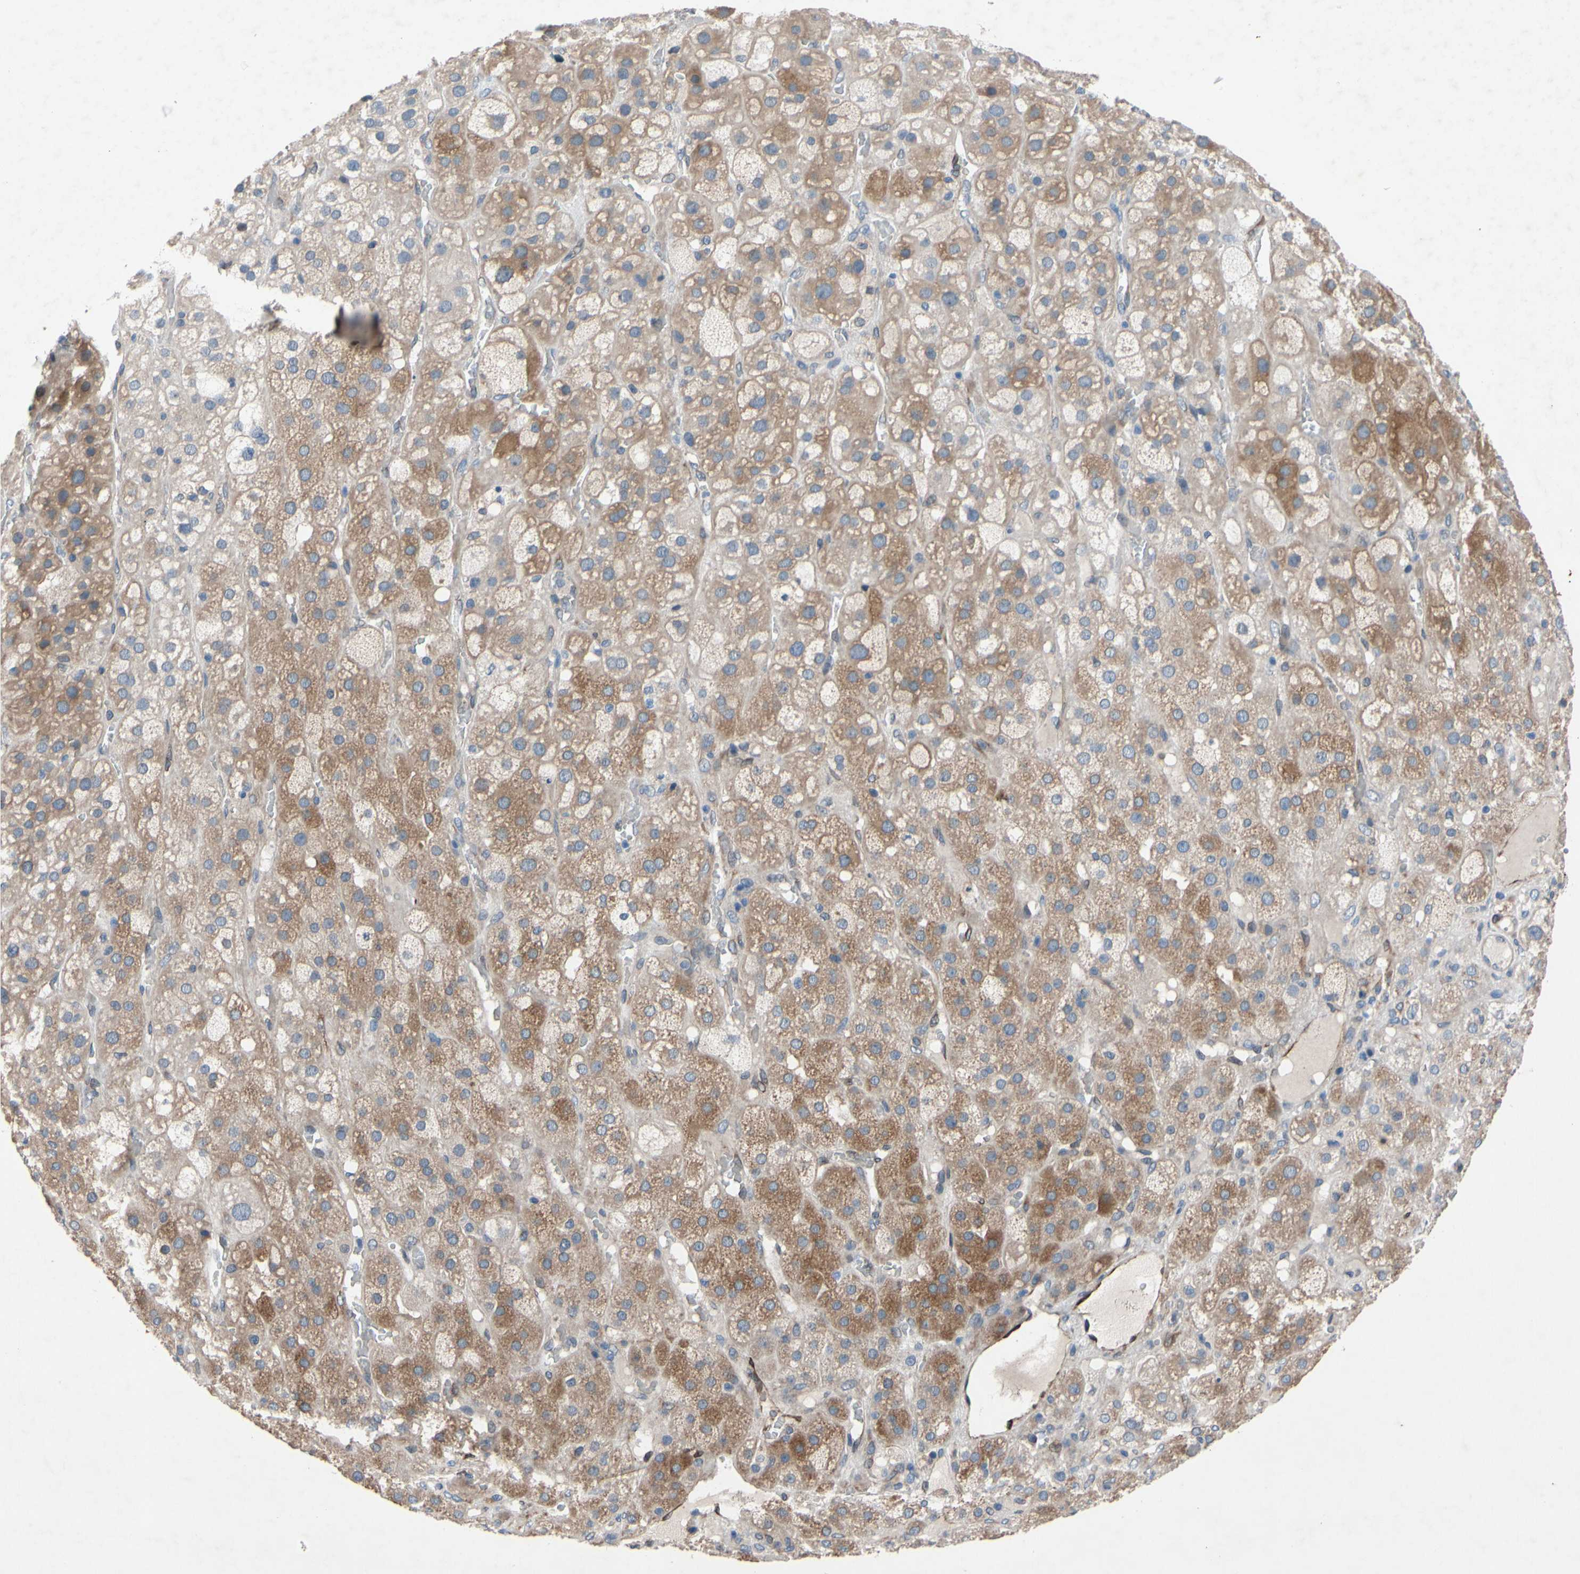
{"staining": {"intensity": "weak", "quantity": "25%-75%", "location": "cytoplasmic/membranous"}, "tissue": "adrenal gland", "cell_type": "Glandular cells", "image_type": "normal", "snomed": [{"axis": "morphology", "description": "Normal tissue, NOS"}, {"axis": "topography", "description": "Adrenal gland"}], "caption": "DAB (3,3'-diaminobenzidine) immunohistochemical staining of unremarkable human adrenal gland exhibits weak cytoplasmic/membranous protein expression in about 25%-75% of glandular cells.", "gene": "PRXL2A", "patient": {"sex": "female", "age": 47}}